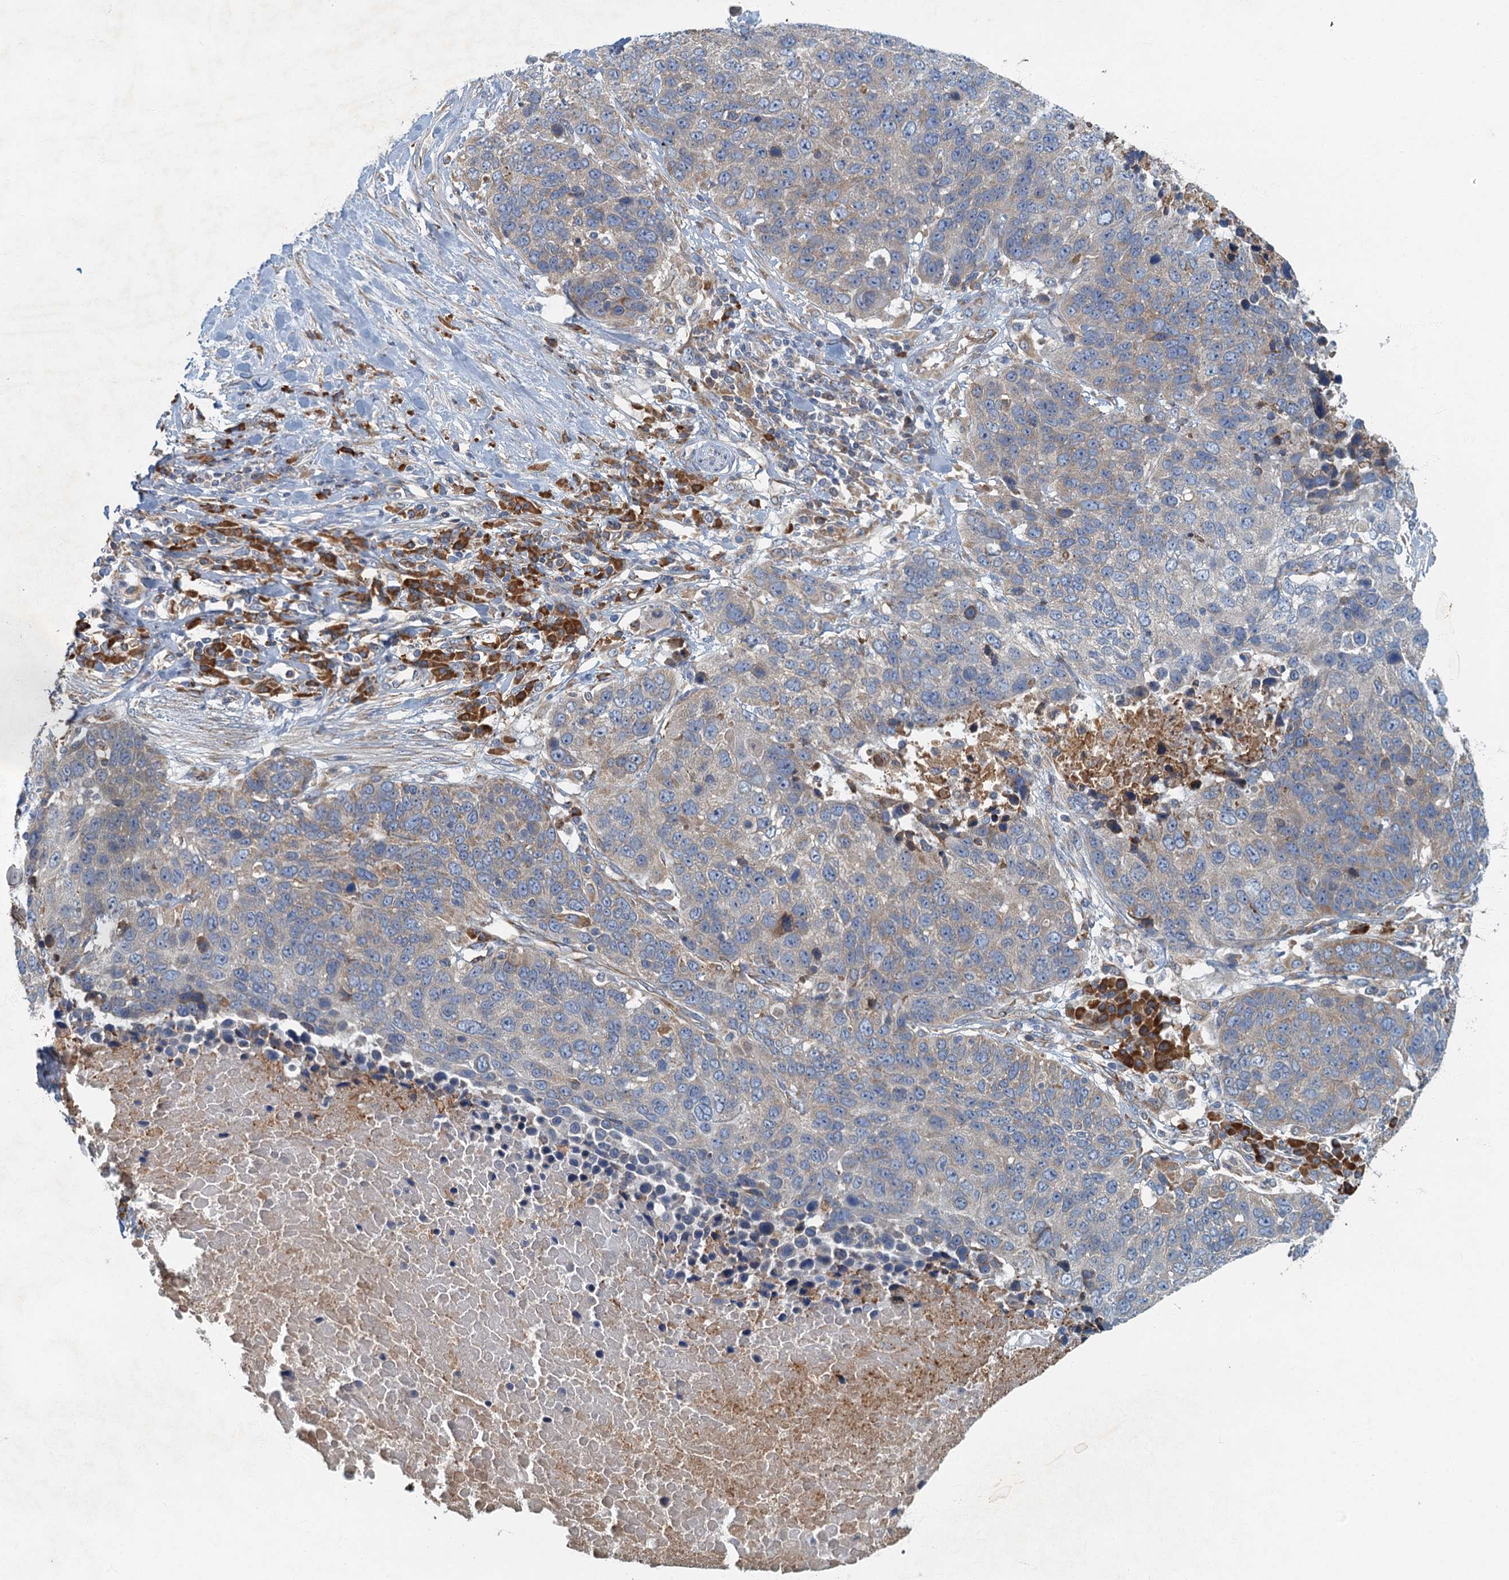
{"staining": {"intensity": "weak", "quantity": "<25%", "location": "cytoplasmic/membranous"}, "tissue": "lung cancer", "cell_type": "Tumor cells", "image_type": "cancer", "snomed": [{"axis": "morphology", "description": "Normal tissue, NOS"}, {"axis": "morphology", "description": "Squamous cell carcinoma, NOS"}, {"axis": "topography", "description": "Lymph node"}, {"axis": "topography", "description": "Lung"}], "caption": "Lung cancer was stained to show a protein in brown. There is no significant staining in tumor cells. (Immunohistochemistry (ihc), brightfield microscopy, high magnification).", "gene": "SPDYC", "patient": {"sex": "male", "age": 66}}